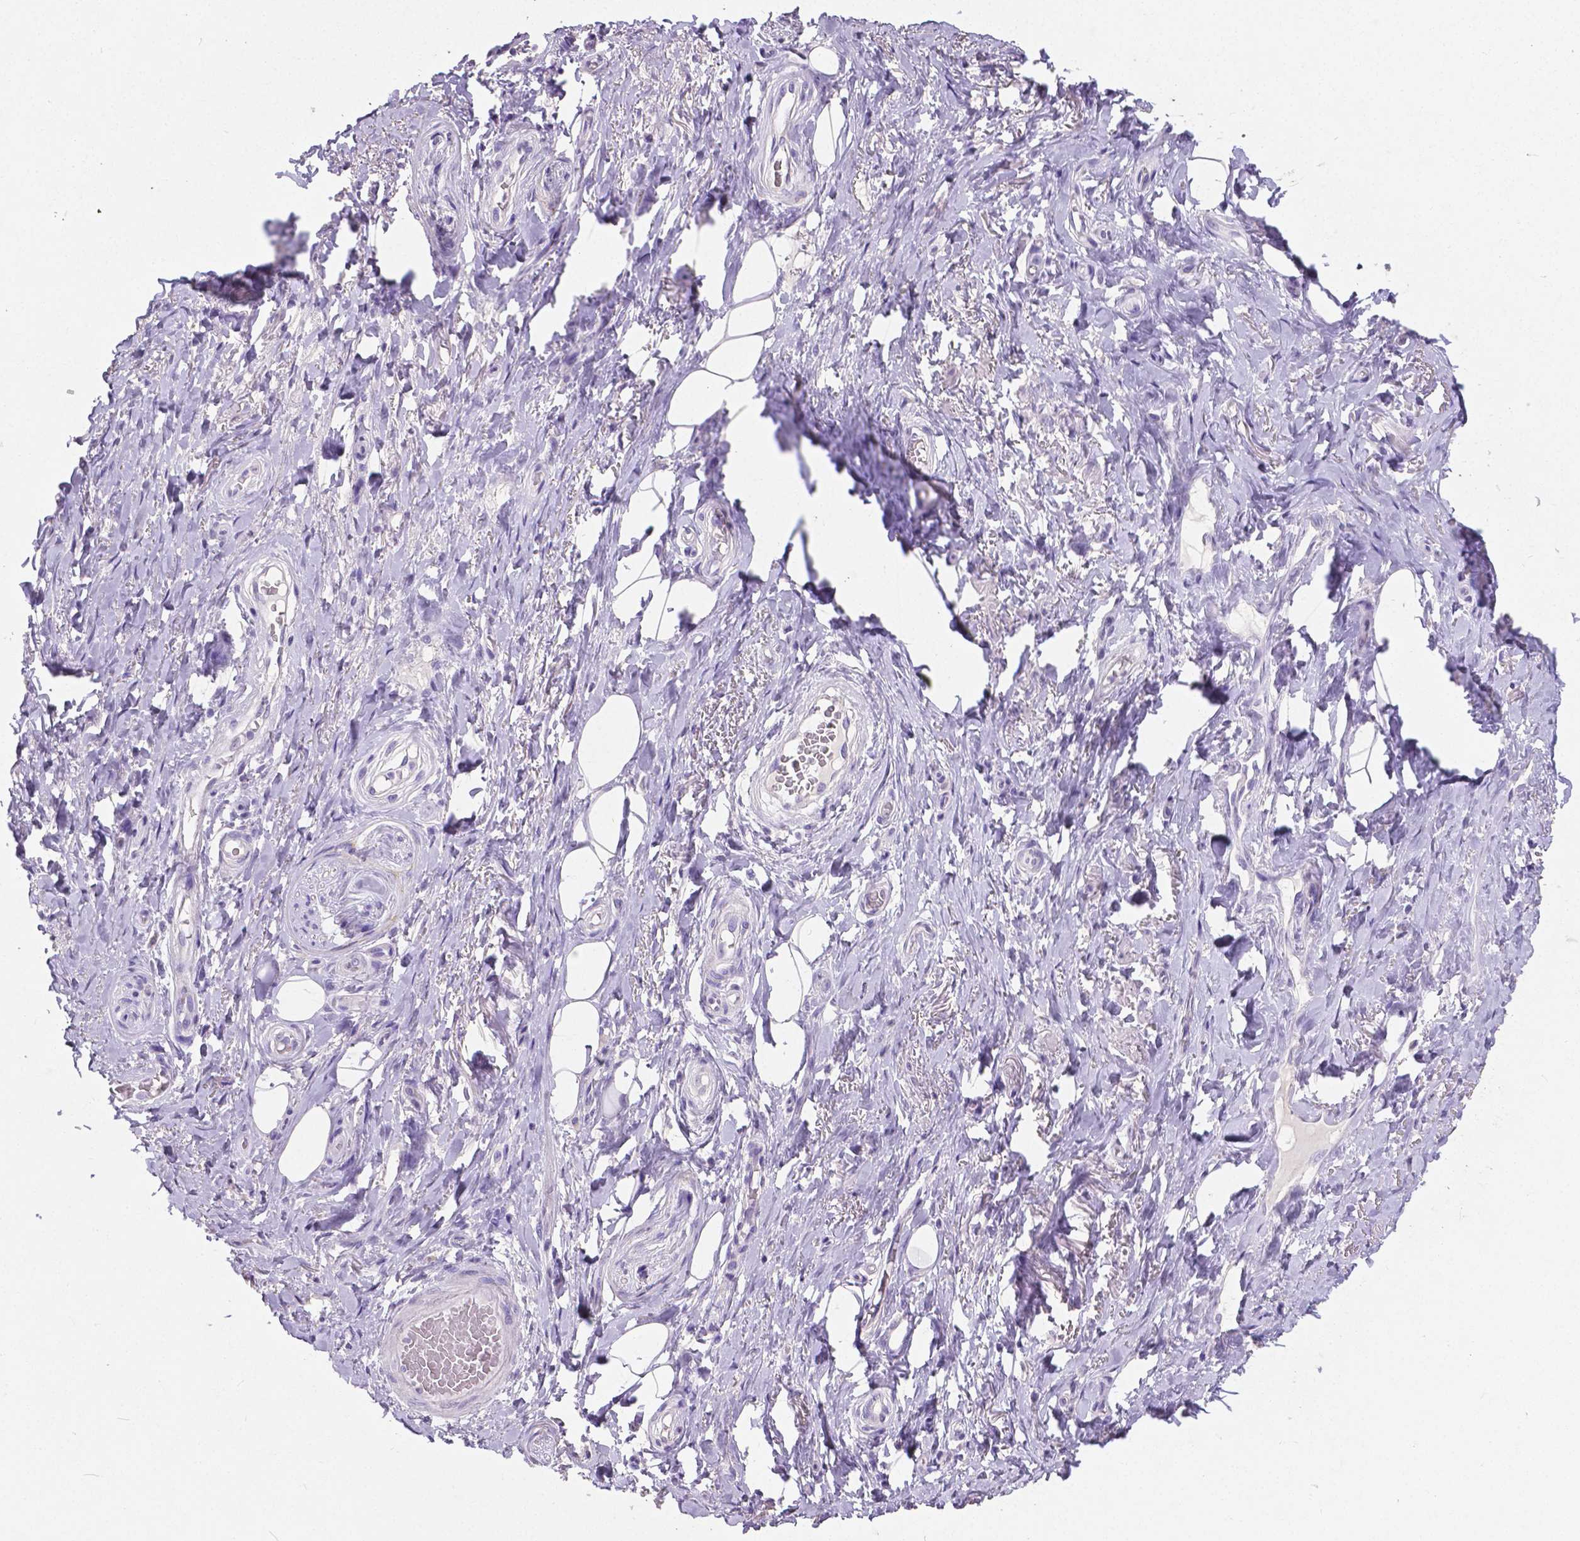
{"staining": {"intensity": "negative", "quantity": "none", "location": "none"}, "tissue": "adipose tissue", "cell_type": "Adipocytes", "image_type": "normal", "snomed": [{"axis": "morphology", "description": "Normal tissue, NOS"}, {"axis": "topography", "description": "Anal"}, {"axis": "topography", "description": "Peripheral nerve tissue"}], "caption": "Image shows no significant protein staining in adipocytes of benign adipose tissue.", "gene": "OCLN", "patient": {"sex": "male", "age": 53}}